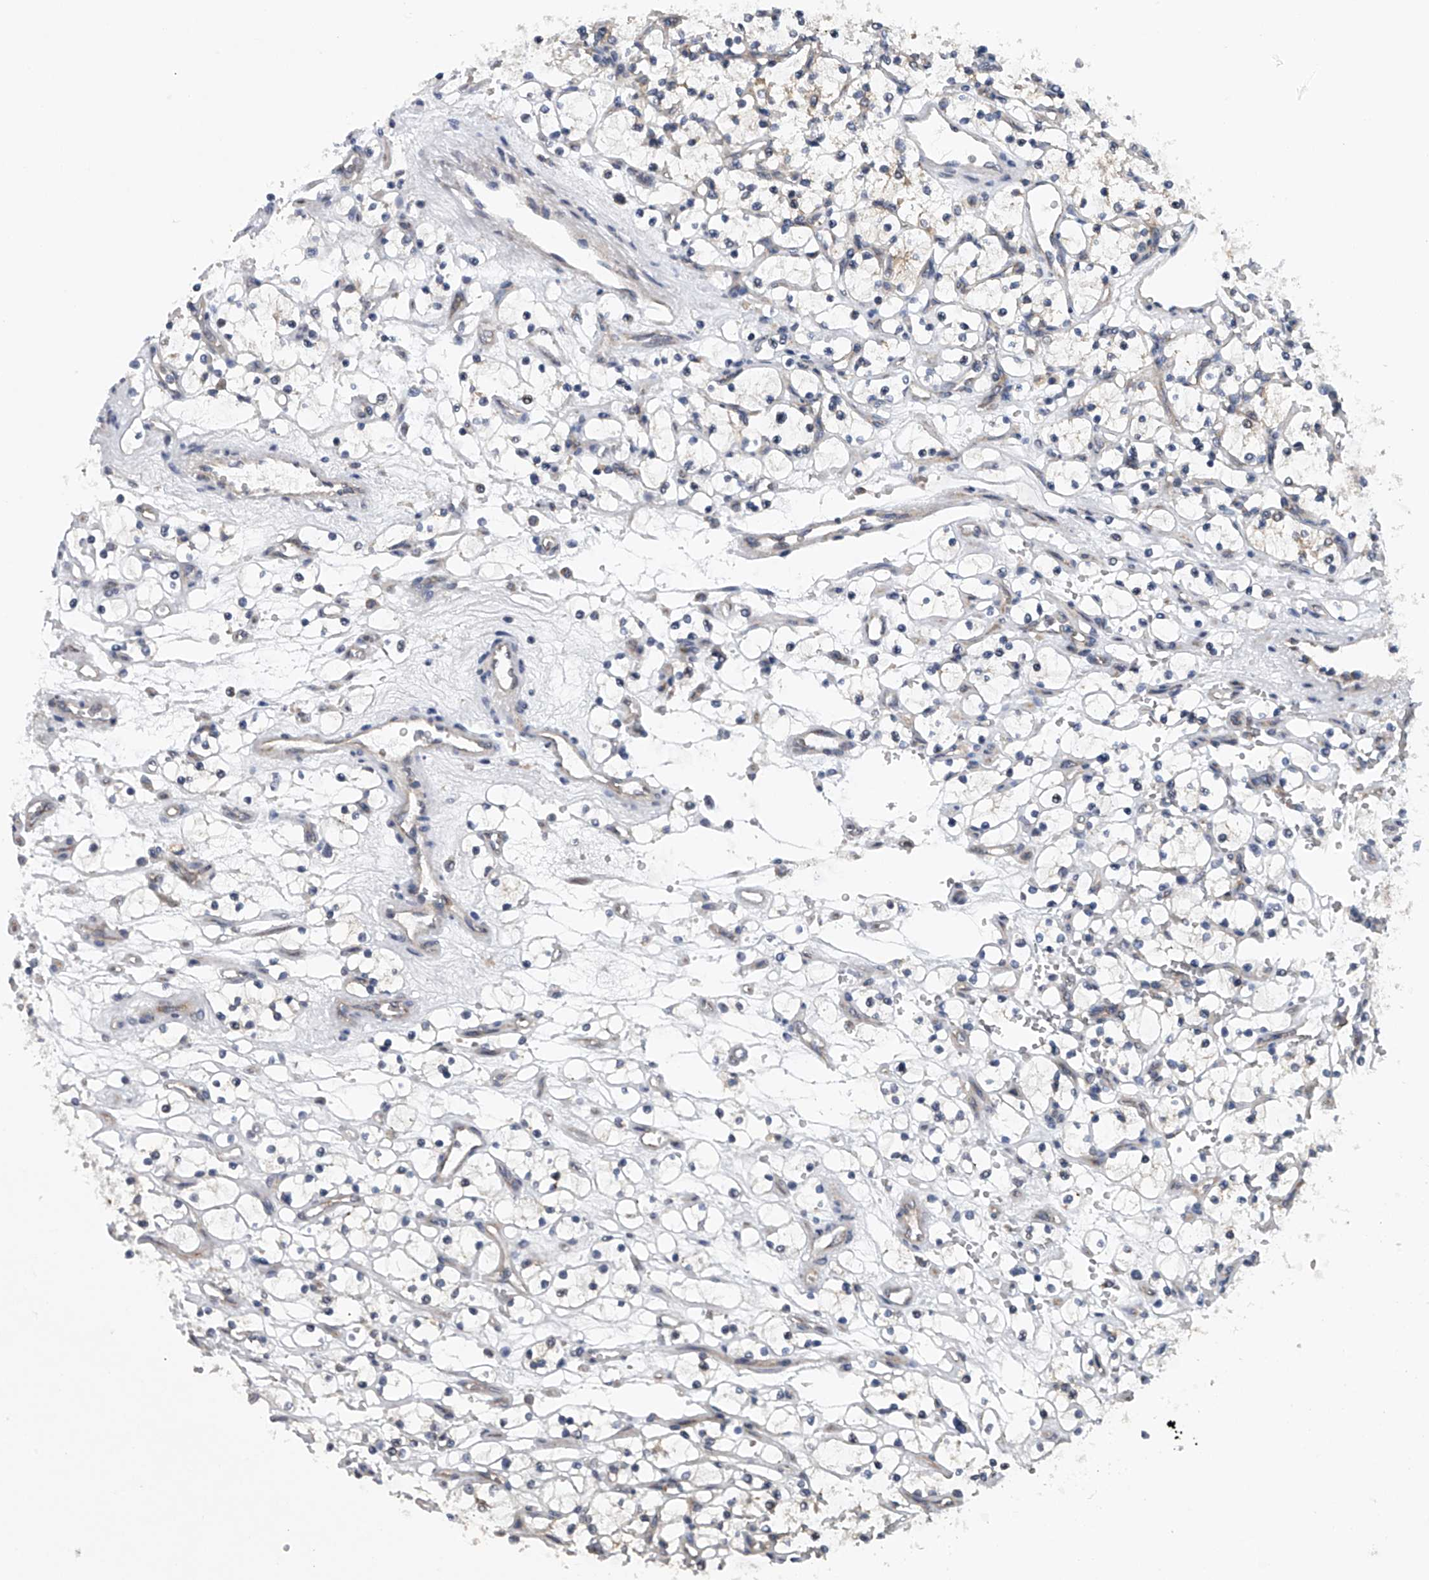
{"staining": {"intensity": "negative", "quantity": "none", "location": "none"}, "tissue": "renal cancer", "cell_type": "Tumor cells", "image_type": "cancer", "snomed": [{"axis": "morphology", "description": "Adenocarcinoma, NOS"}, {"axis": "topography", "description": "Kidney"}], "caption": "Renal cancer stained for a protein using immunohistochemistry demonstrates no expression tumor cells.", "gene": "RNF5", "patient": {"sex": "female", "age": 69}}